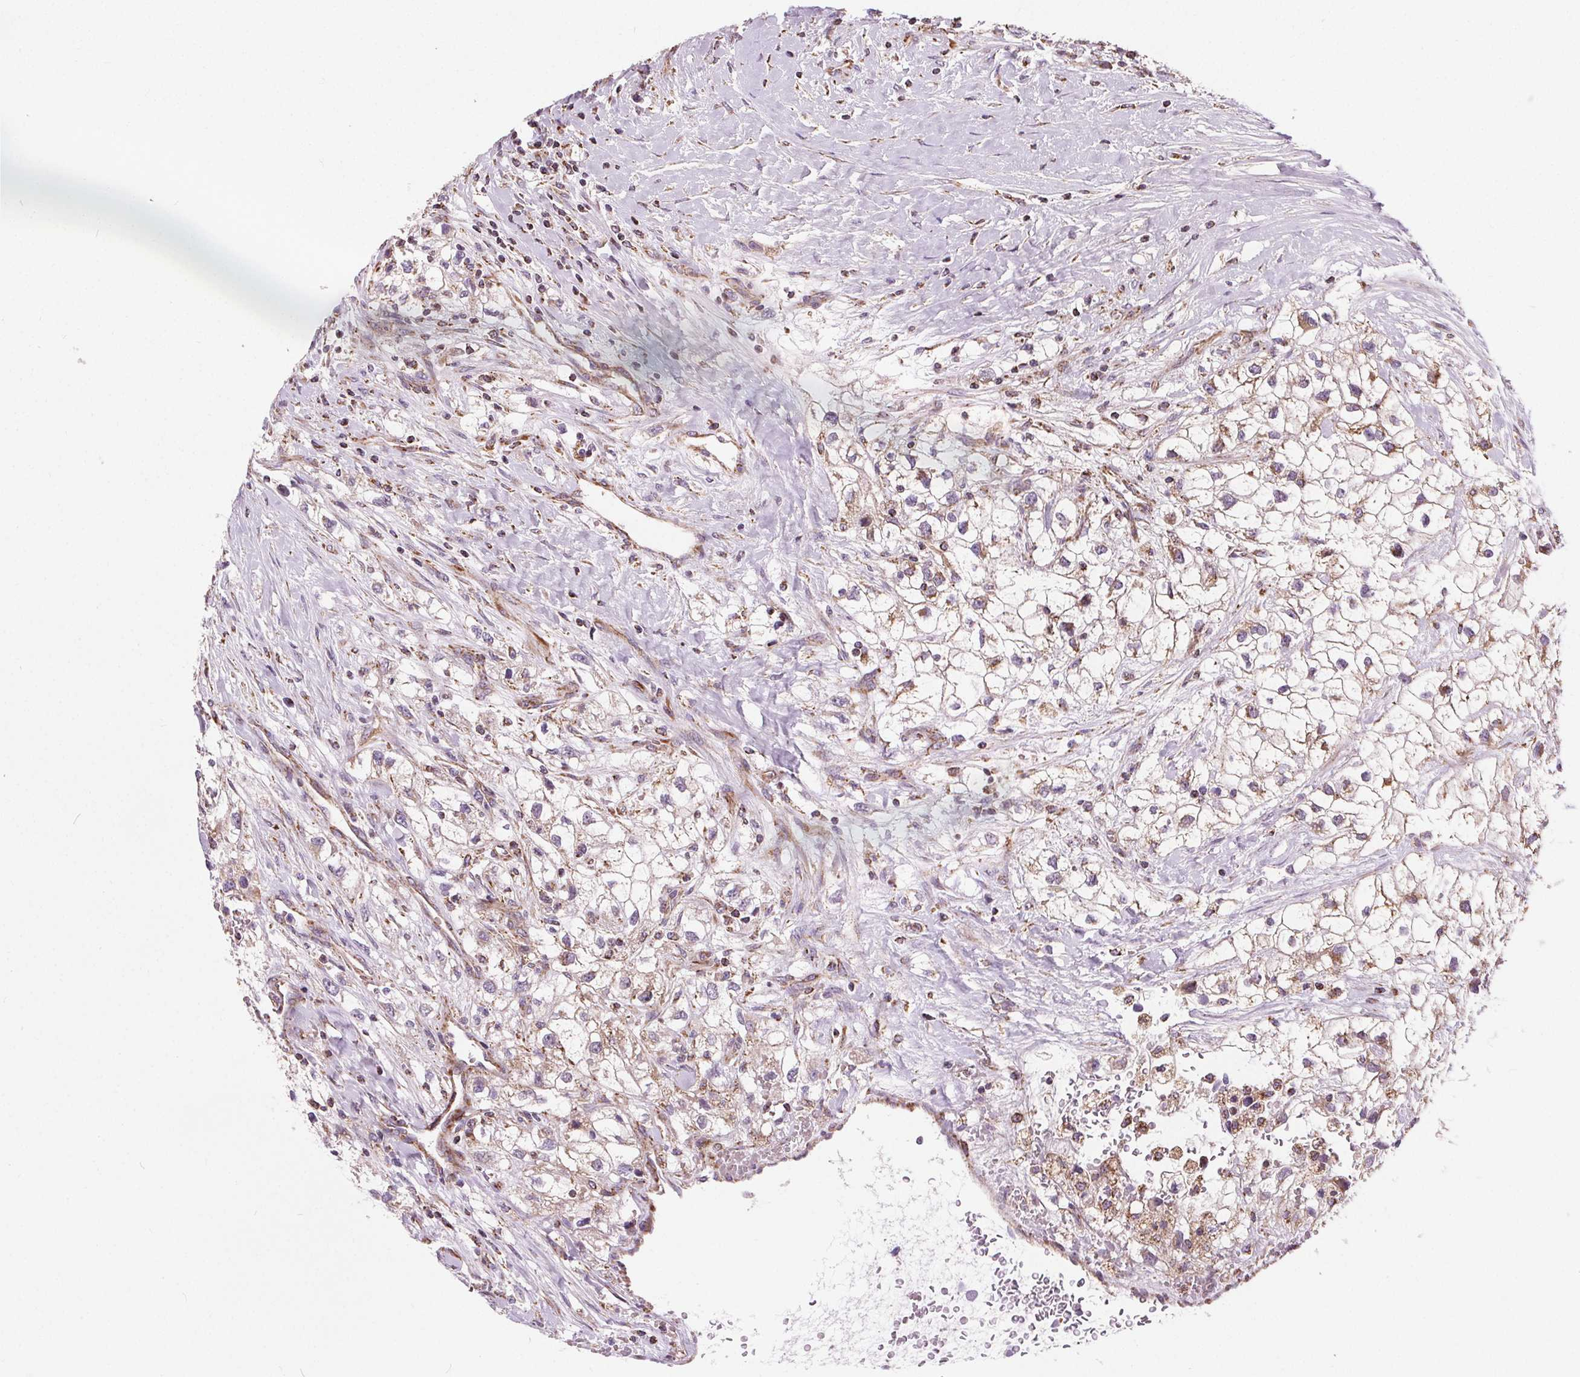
{"staining": {"intensity": "moderate", "quantity": "<25%", "location": "cytoplasmic/membranous"}, "tissue": "renal cancer", "cell_type": "Tumor cells", "image_type": "cancer", "snomed": [{"axis": "morphology", "description": "Adenocarcinoma, NOS"}, {"axis": "topography", "description": "Kidney"}], "caption": "Immunohistochemical staining of renal adenocarcinoma displays low levels of moderate cytoplasmic/membranous staining in approximately <25% of tumor cells. The protein of interest is shown in brown color, while the nuclei are stained blue.", "gene": "GOLT1B", "patient": {"sex": "male", "age": 59}}